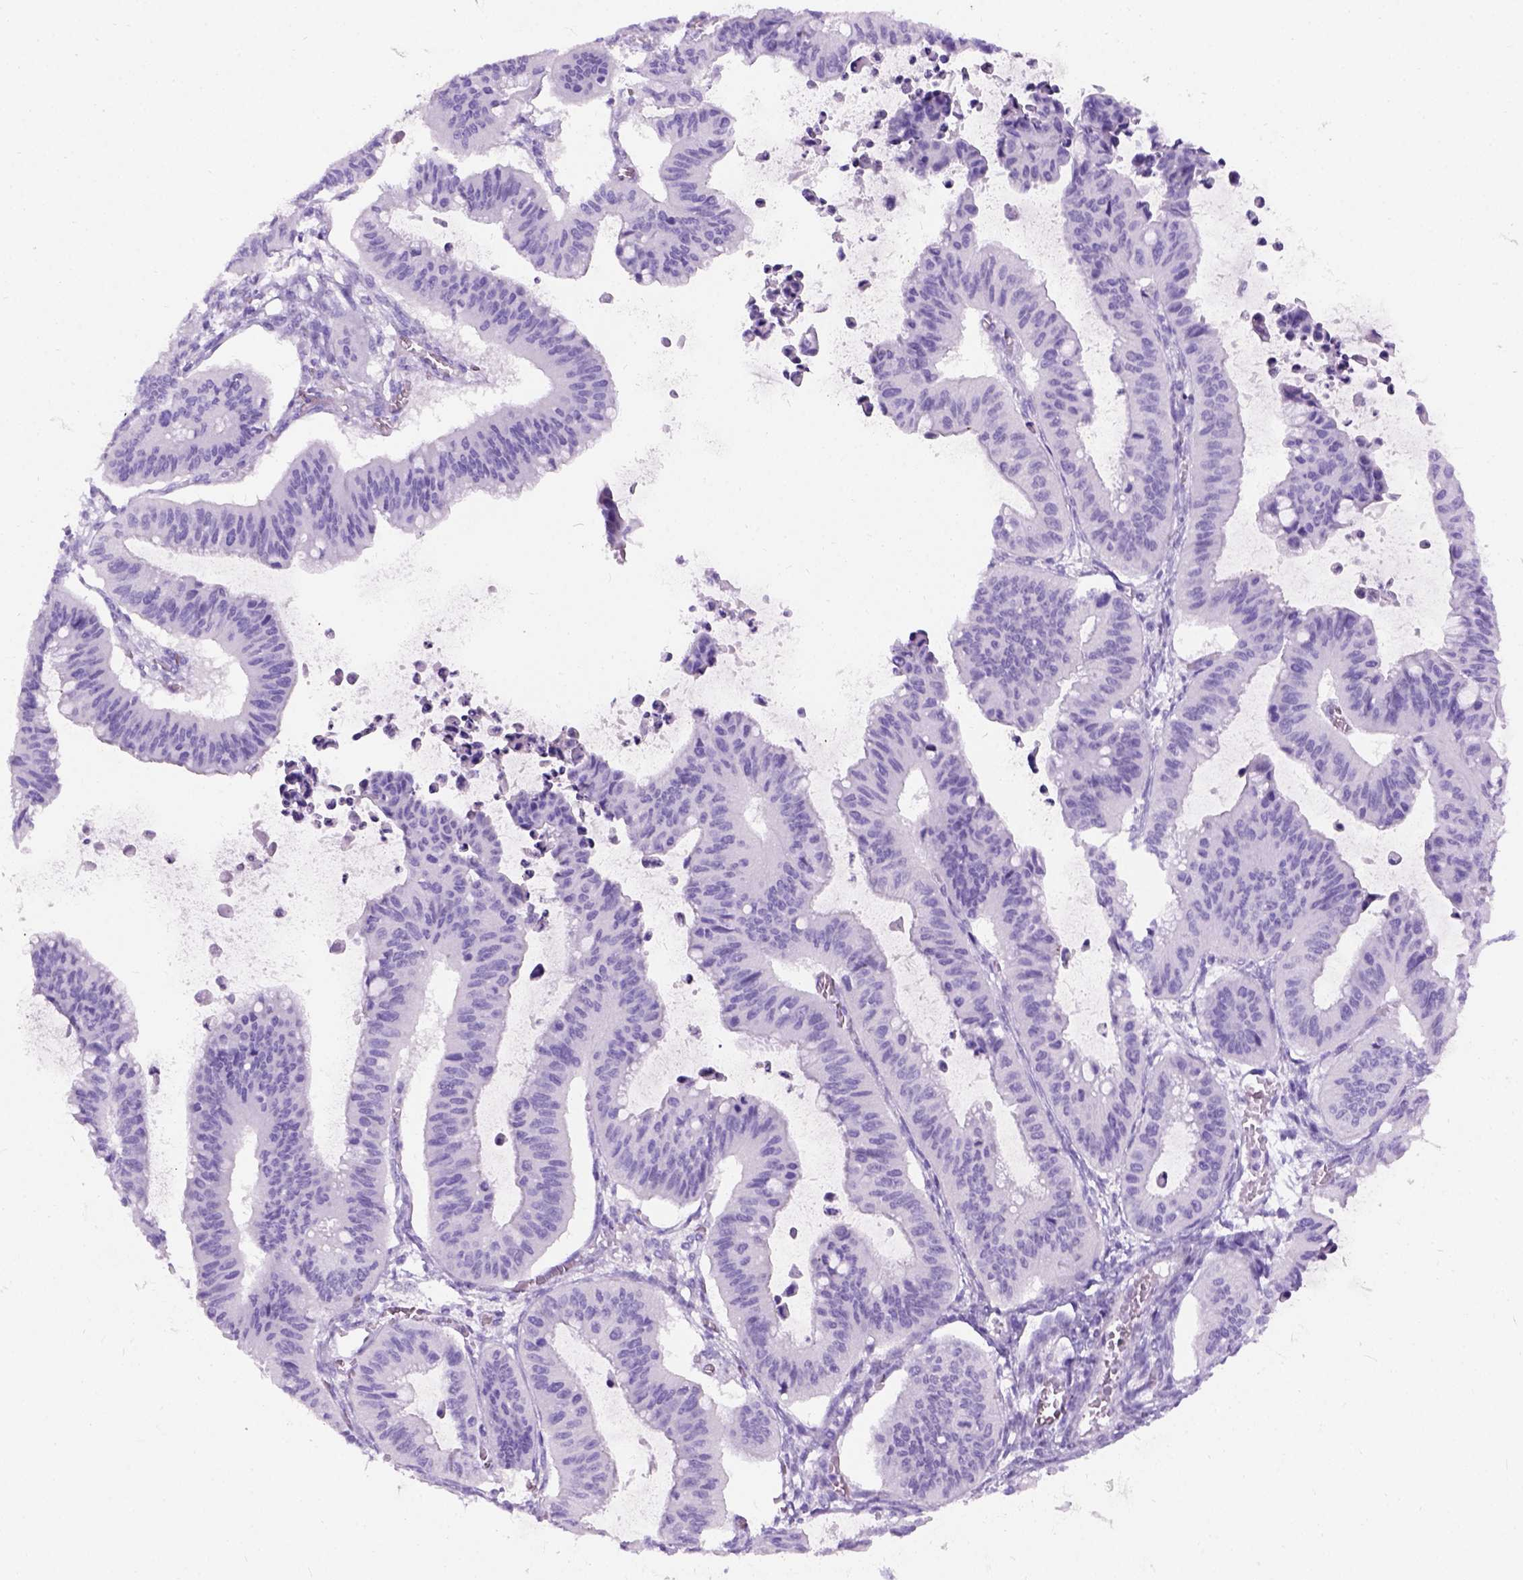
{"staining": {"intensity": "negative", "quantity": "none", "location": "none"}, "tissue": "ovarian cancer", "cell_type": "Tumor cells", "image_type": "cancer", "snomed": [{"axis": "morphology", "description": "Cystadenocarcinoma, mucinous, NOS"}, {"axis": "topography", "description": "Ovary"}], "caption": "This is an immunohistochemistry image of human ovarian mucinous cystadenocarcinoma. There is no staining in tumor cells.", "gene": "C7orf57", "patient": {"sex": "female", "age": 72}}